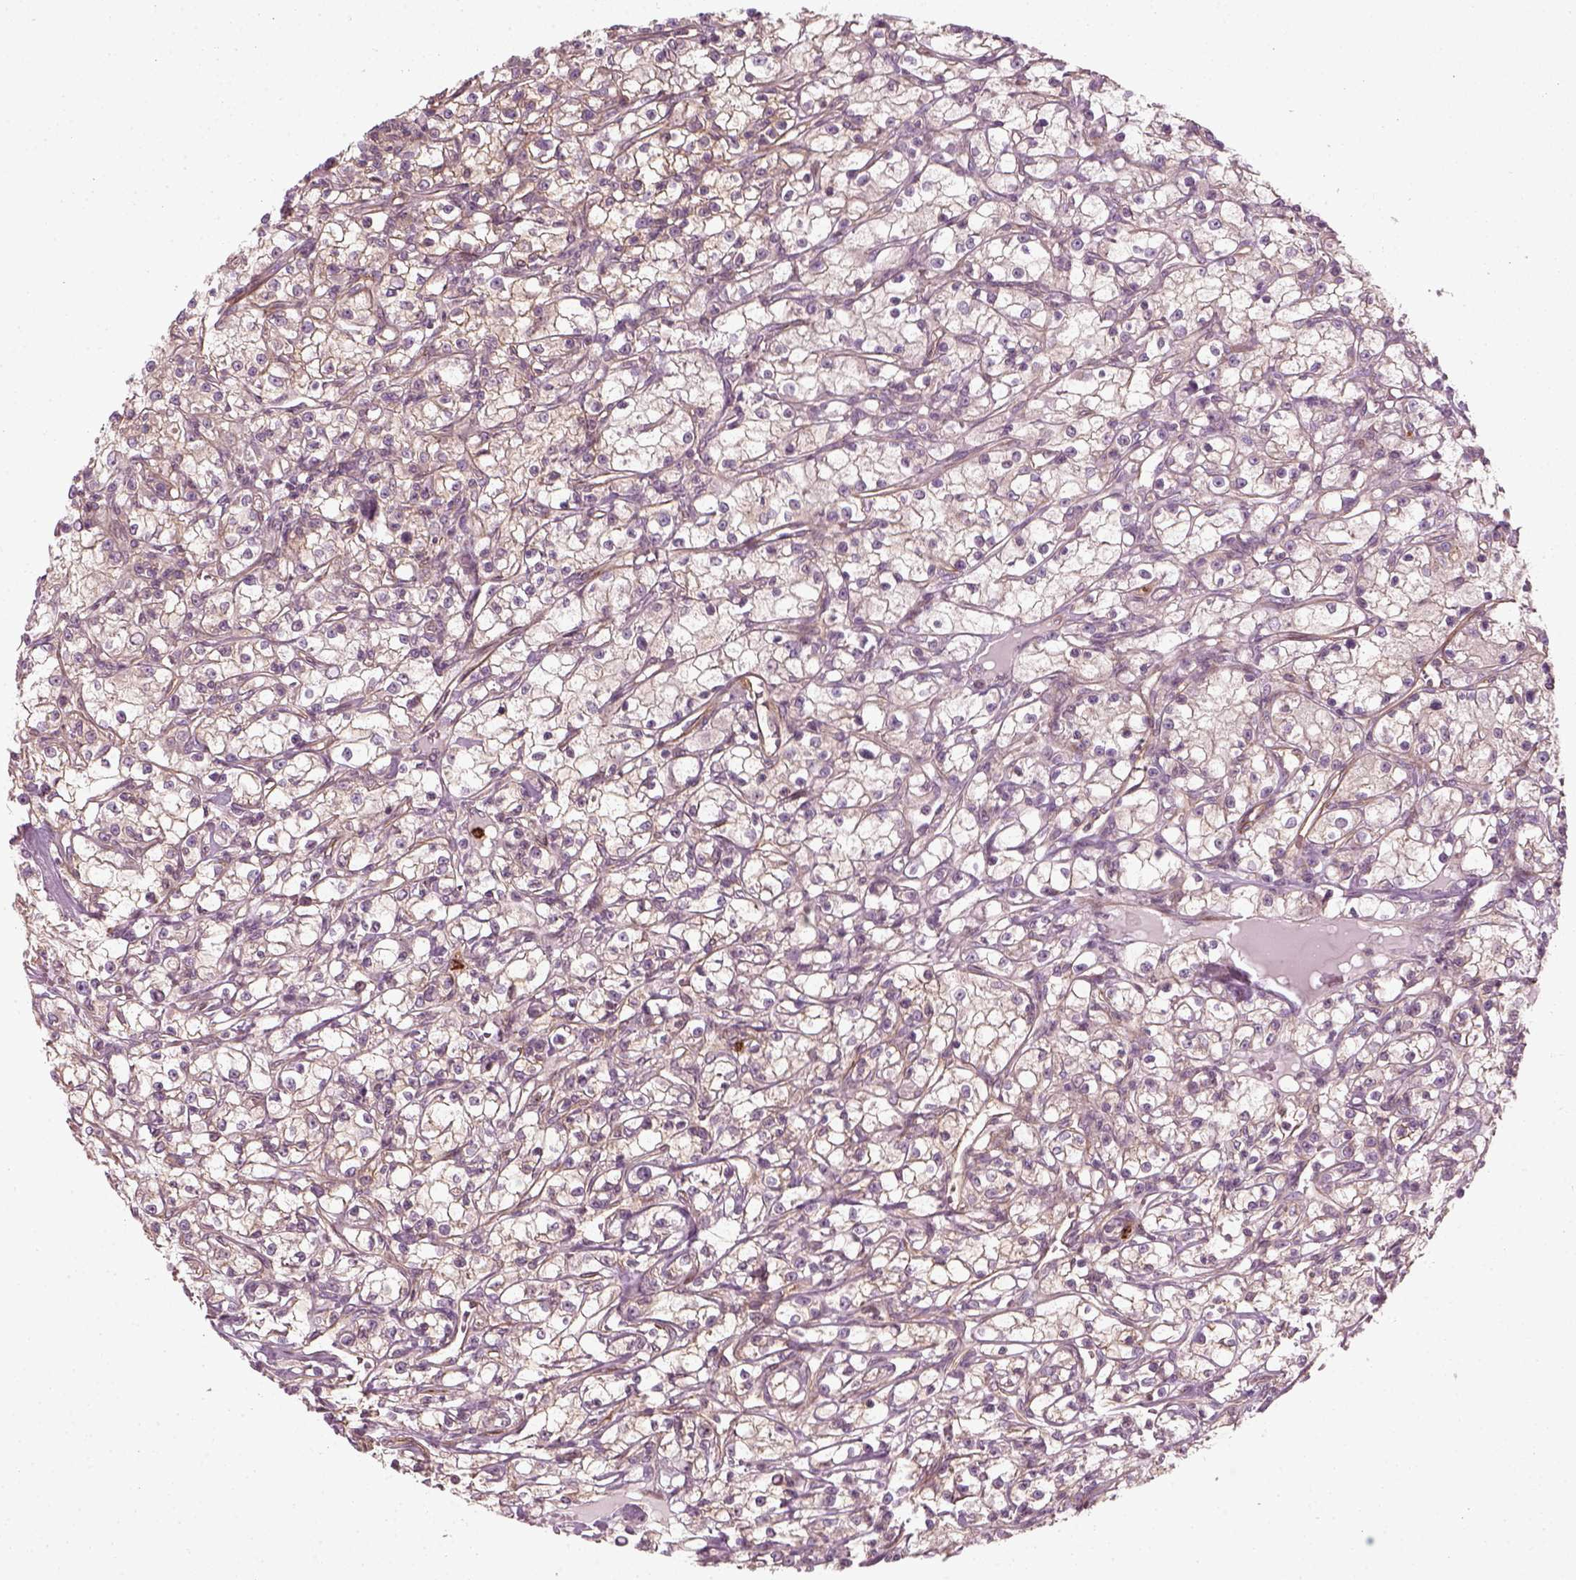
{"staining": {"intensity": "negative", "quantity": "none", "location": "none"}, "tissue": "renal cancer", "cell_type": "Tumor cells", "image_type": "cancer", "snomed": [{"axis": "morphology", "description": "Adenocarcinoma, NOS"}, {"axis": "topography", "description": "Kidney"}], "caption": "The image reveals no staining of tumor cells in renal cancer. (Immunohistochemistry, brightfield microscopy, high magnification).", "gene": "NPTN", "patient": {"sex": "female", "age": 59}}